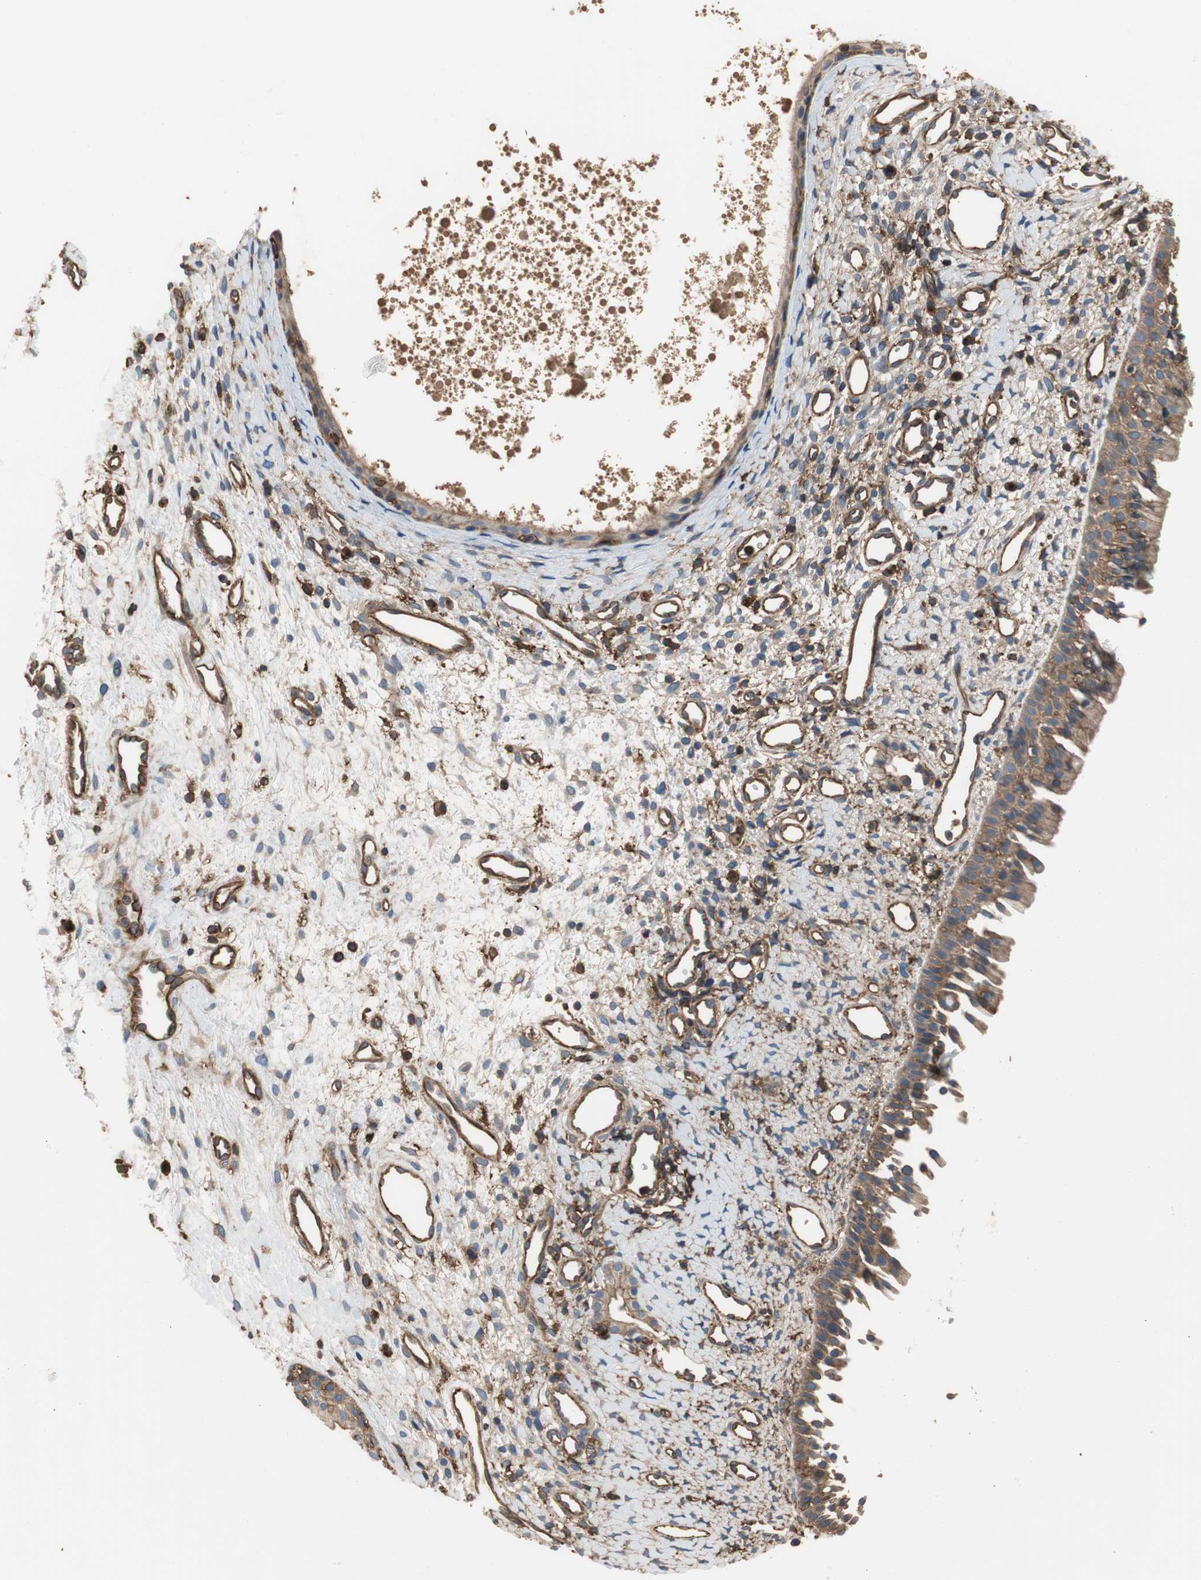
{"staining": {"intensity": "moderate", "quantity": ">75%", "location": "cytoplasmic/membranous"}, "tissue": "nasopharynx", "cell_type": "Respiratory epithelial cells", "image_type": "normal", "snomed": [{"axis": "morphology", "description": "Normal tissue, NOS"}, {"axis": "topography", "description": "Nasopharynx"}], "caption": "High-magnification brightfield microscopy of benign nasopharynx stained with DAB (3,3'-diaminobenzidine) (brown) and counterstained with hematoxylin (blue). respiratory epithelial cells exhibit moderate cytoplasmic/membranous staining is appreciated in approximately>75% of cells. (DAB (3,3'-diaminobenzidine) IHC, brown staining for protein, blue staining for nuclei).", "gene": "IL1RL1", "patient": {"sex": "male", "age": 22}}